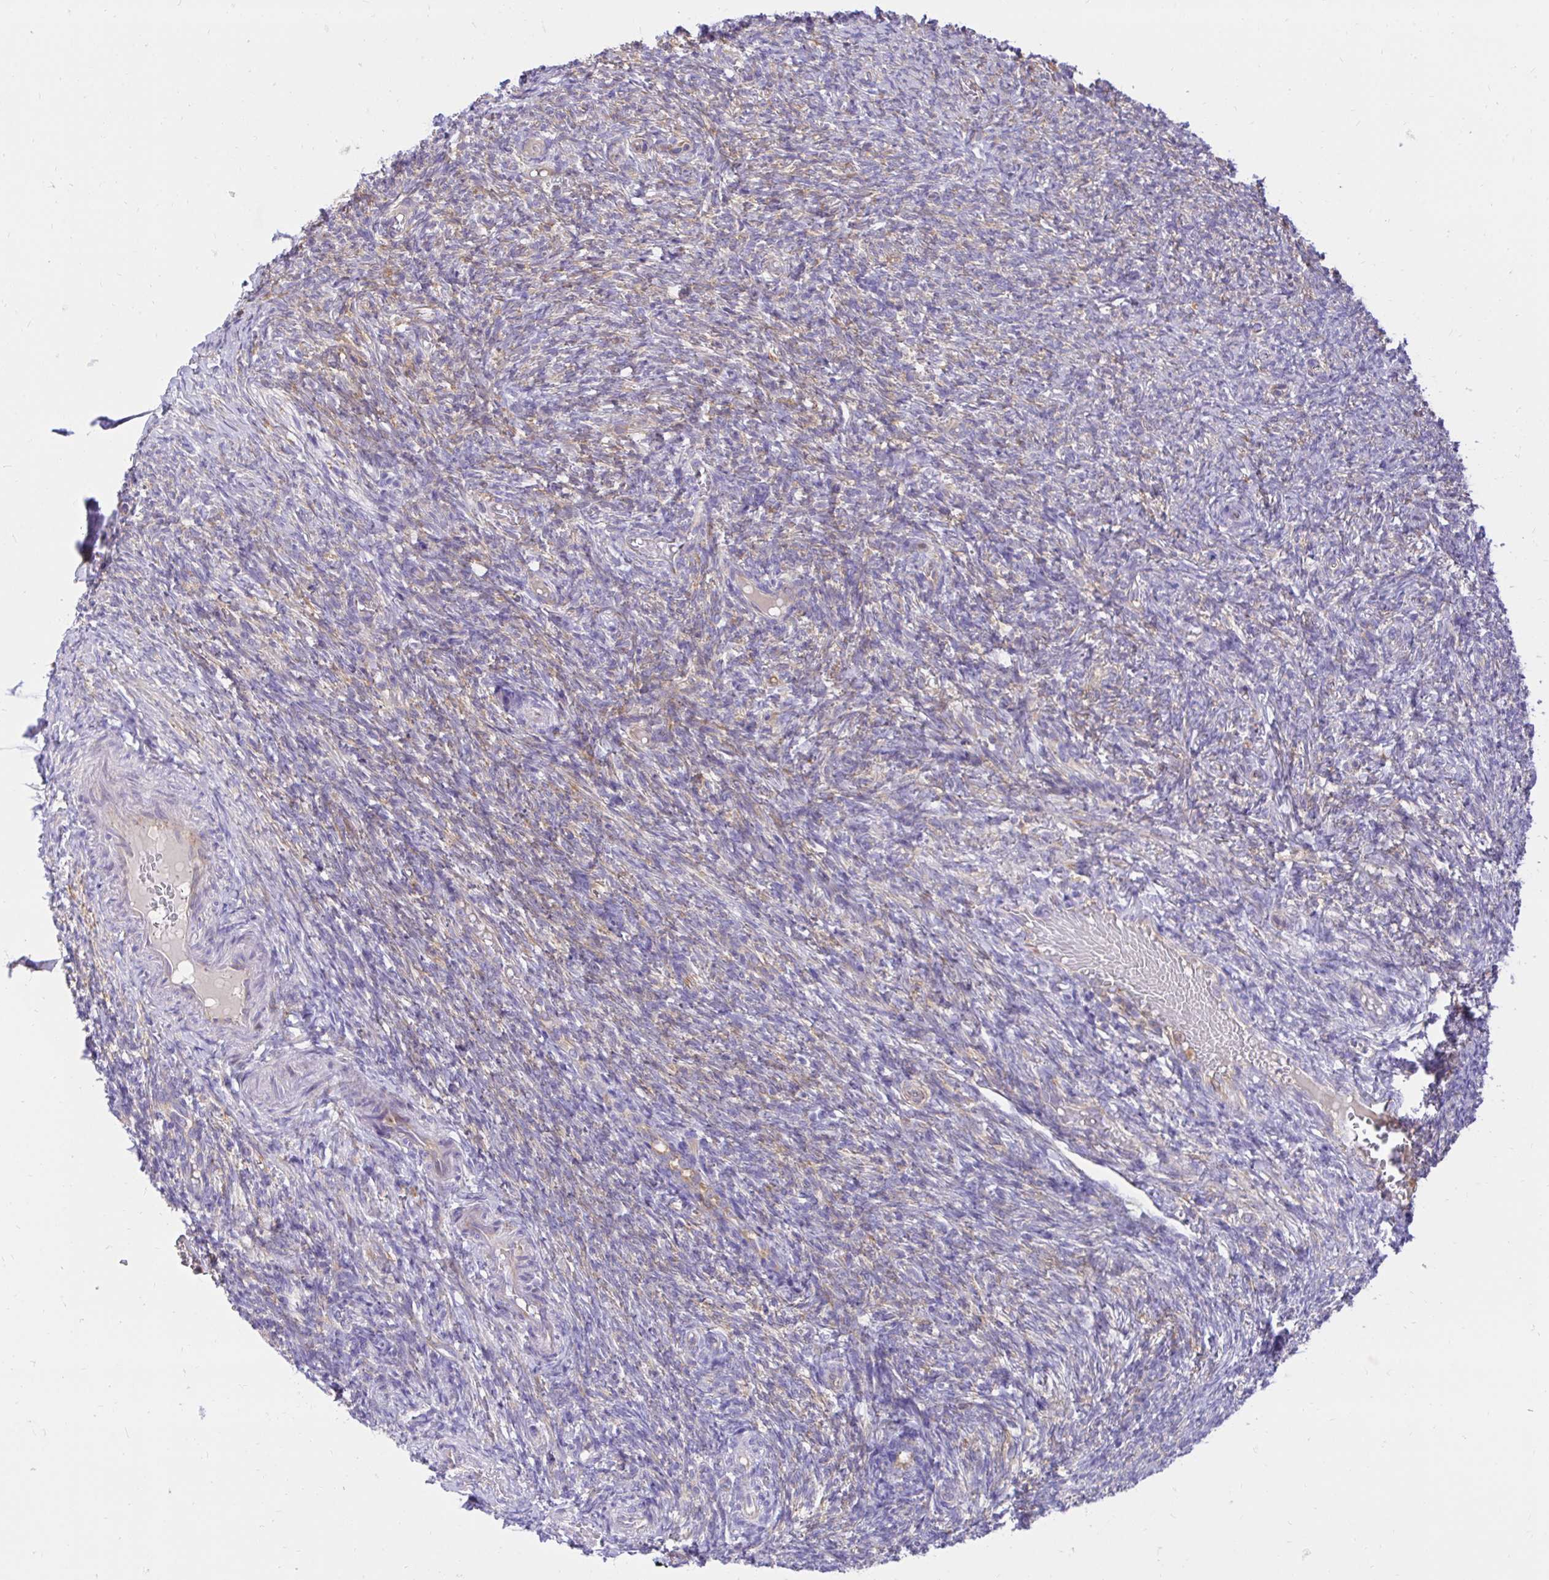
{"staining": {"intensity": "weak", "quantity": "<25%", "location": "cytoplasmic/membranous"}, "tissue": "ovary", "cell_type": "Ovarian stroma cells", "image_type": "normal", "snomed": [{"axis": "morphology", "description": "Normal tissue, NOS"}, {"axis": "topography", "description": "Ovary"}], "caption": "The histopathology image displays no significant staining in ovarian stroma cells of ovary. Brightfield microscopy of IHC stained with DAB (3,3'-diaminobenzidine) (brown) and hematoxylin (blue), captured at high magnification.", "gene": "ABCB10", "patient": {"sex": "female", "age": 39}}